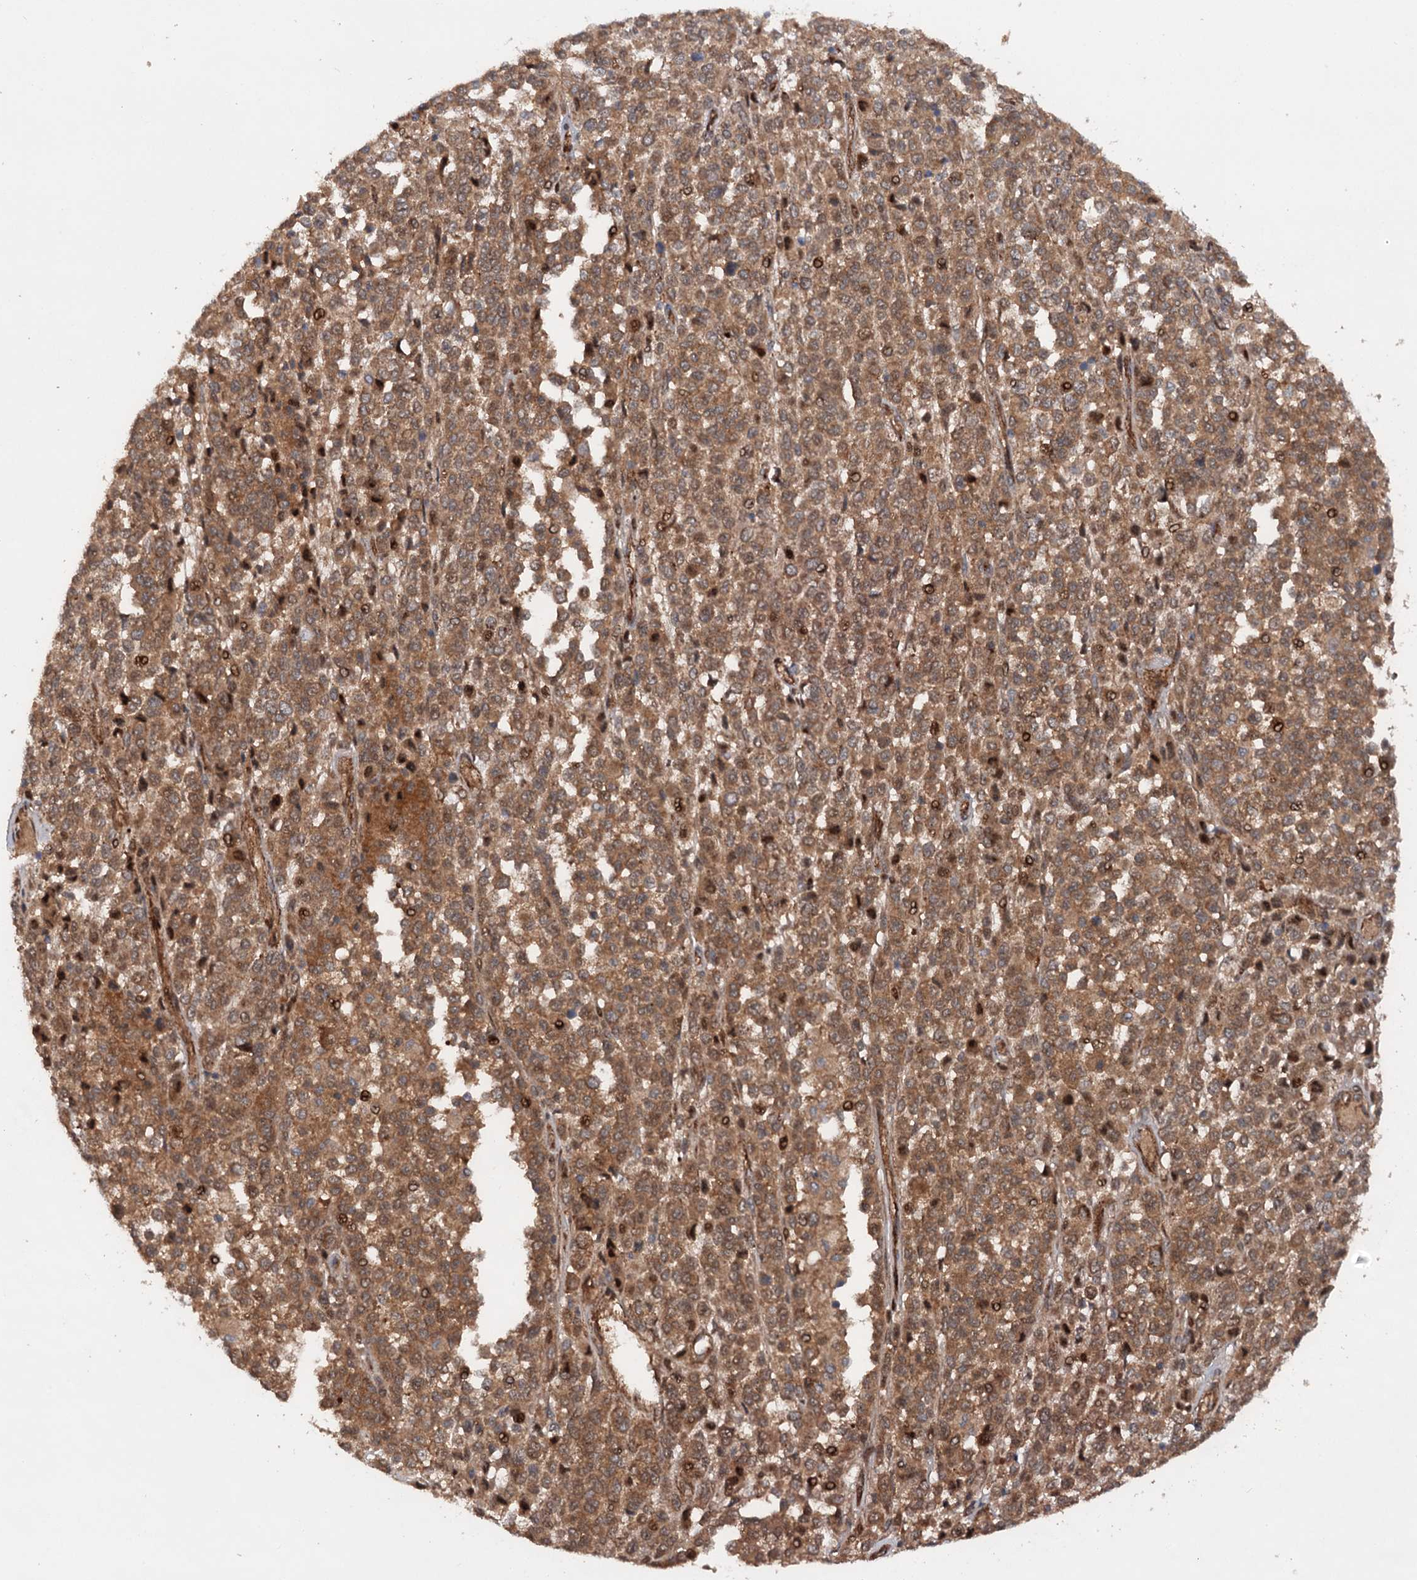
{"staining": {"intensity": "moderate", "quantity": ">75%", "location": "cytoplasmic/membranous"}, "tissue": "melanoma", "cell_type": "Tumor cells", "image_type": "cancer", "snomed": [{"axis": "morphology", "description": "Malignant melanoma, Metastatic site"}, {"axis": "topography", "description": "Pancreas"}], "caption": "An IHC photomicrograph of tumor tissue is shown. Protein staining in brown labels moderate cytoplasmic/membranous positivity in melanoma within tumor cells.", "gene": "ADGRG4", "patient": {"sex": "female", "age": 30}}